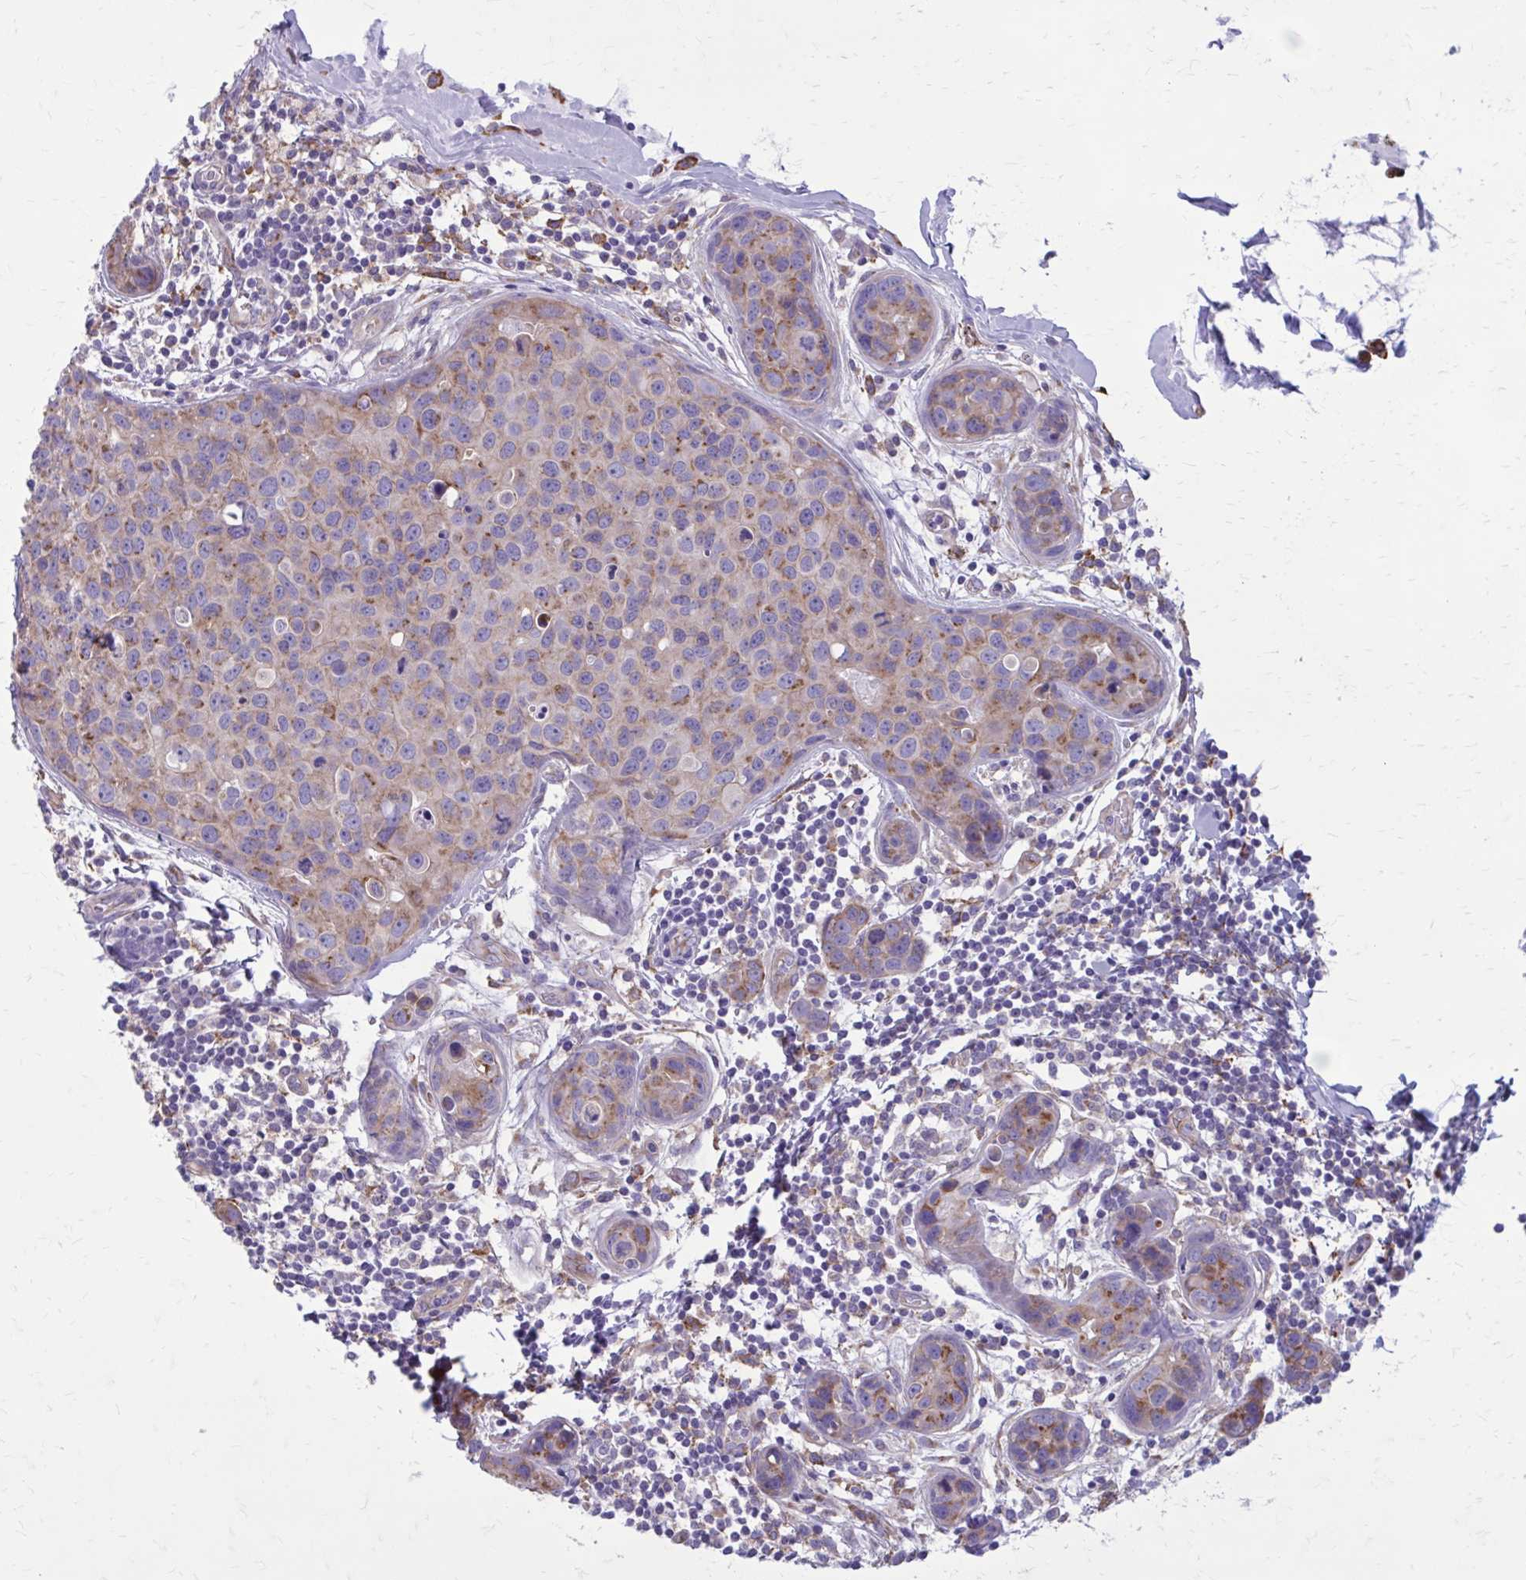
{"staining": {"intensity": "weak", "quantity": "25%-75%", "location": "cytoplasmic/membranous"}, "tissue": "breast cancer", "cell_type": "Tumor cells", "image_type": "cancer", "snomed": [{"axis": "morphology", "description": "Duct carcinoma"}, {"axis": "topography", "description": "Breast"}], "caption": "This micrograph demonstrates breast invasive ductal carcinoma stained with IHC to label a protein in brown. The cytoplasmic/membranous of tumor cells show weak positivity for the protein. Nuclei are counter-stained blue.", "gene": "CLTA", "patient": {"sex": "female", "age": 24}}